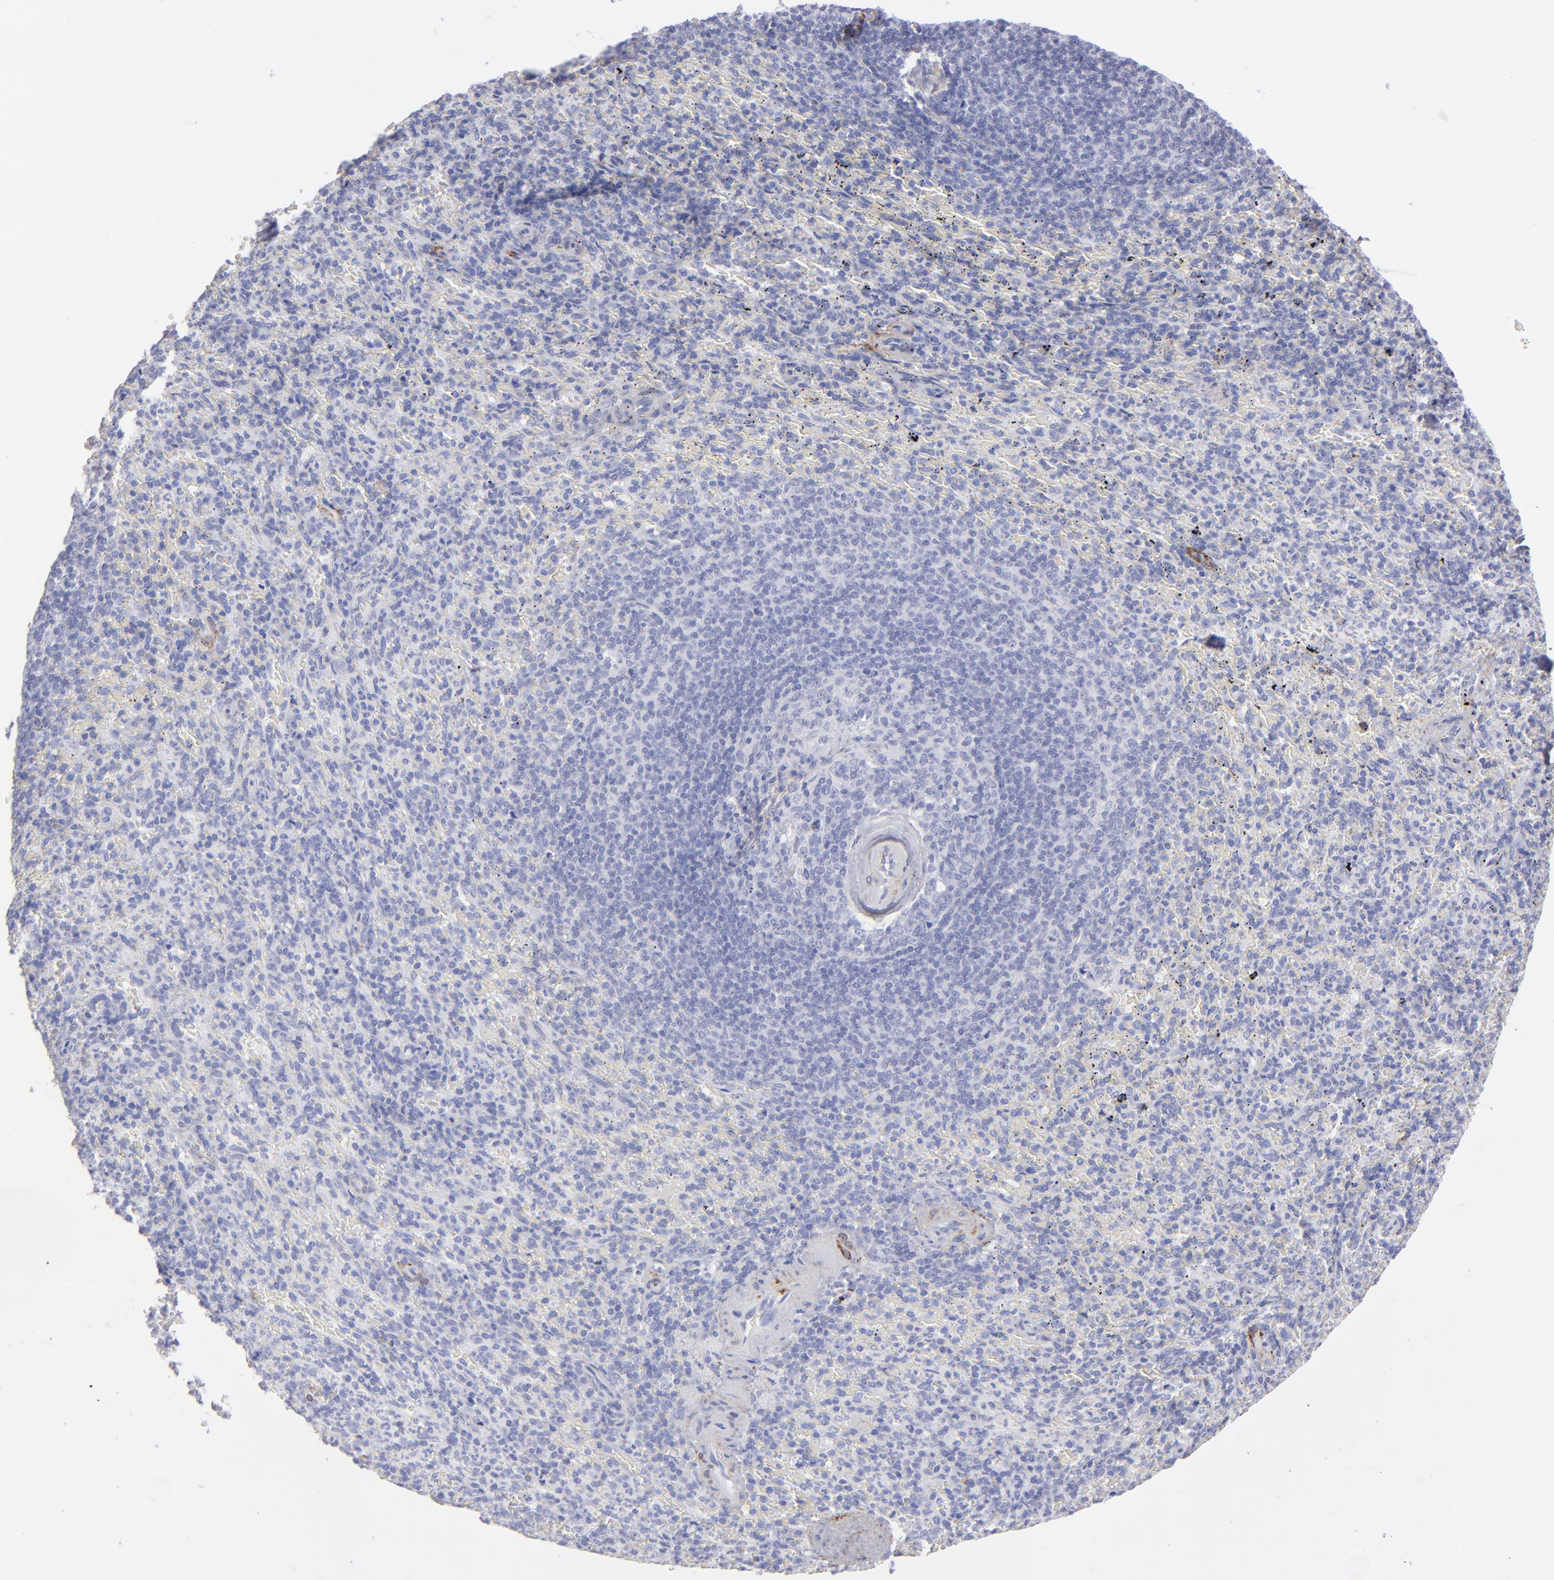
{"staining": {"intensity": "negative", "quantity": "none", "location": "none"}, "tissue": "spleen", "cell_type": "Cells in red pulp", "image_type": "normal", "snomed": [{"axis": "morphology", "description": "Normal tissue, NOS"}, {"axis": "topography", "description": "Spleen"}], "caption": "Histopathology image shows no significant protein positivity in cells in red pulp of benign spleen. The staining was performed using DAB to visualize the protein expression in brown, while the nuclei were stained in blue with hematoxylin (Magnification: 20x).", "gene": "AHNAK2", "patient": {"sex": "female", "age": 43}}